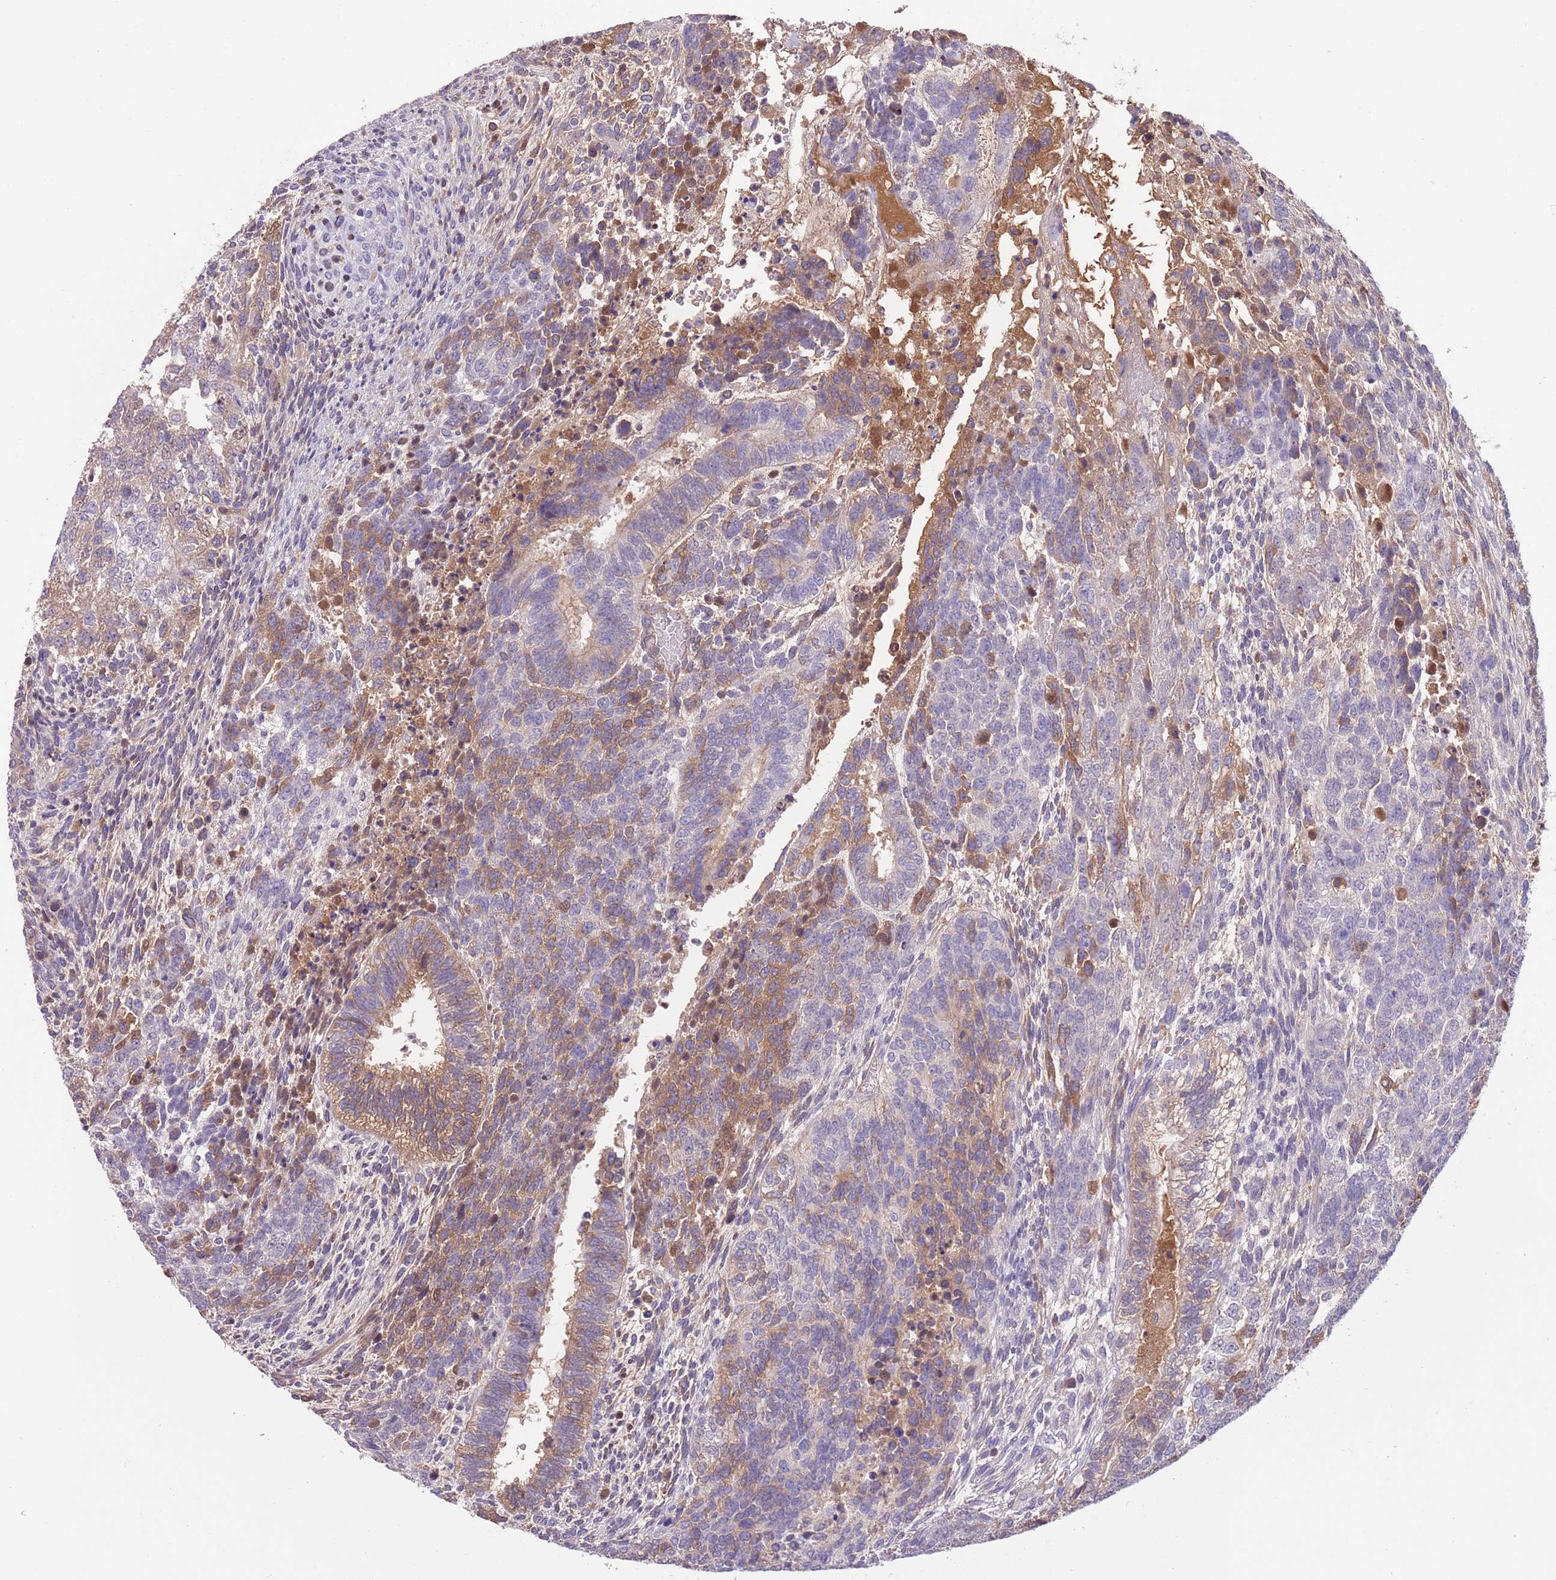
{"staining": {"intensity": "moderate", "quantity": "<25%", "location": "cytoplasmic/membranous"}, "tissue": "testis cancer", "cell_type": "Tumor cells", "image_type": "cancer", "snomed": [{"axis": "morphology", "description": "Carcinoma, Embryonal, NOS"}, {"axis": "topography", "description": "Testis"}], "caption": "Protein expression by immunohistochemistry (IHC) shows moderate cytoplasmic/membranous expression in about <25% of tumor cells in testis embryonal carcinoma. Using DAB (3,3'-diaminobenzidine) (brown) and hematoxylin (blue) stains, captured at high magnification using brightfield microscopy.", "gene": "IGFL4", "patient": {"sex": "male", "age": 23}}